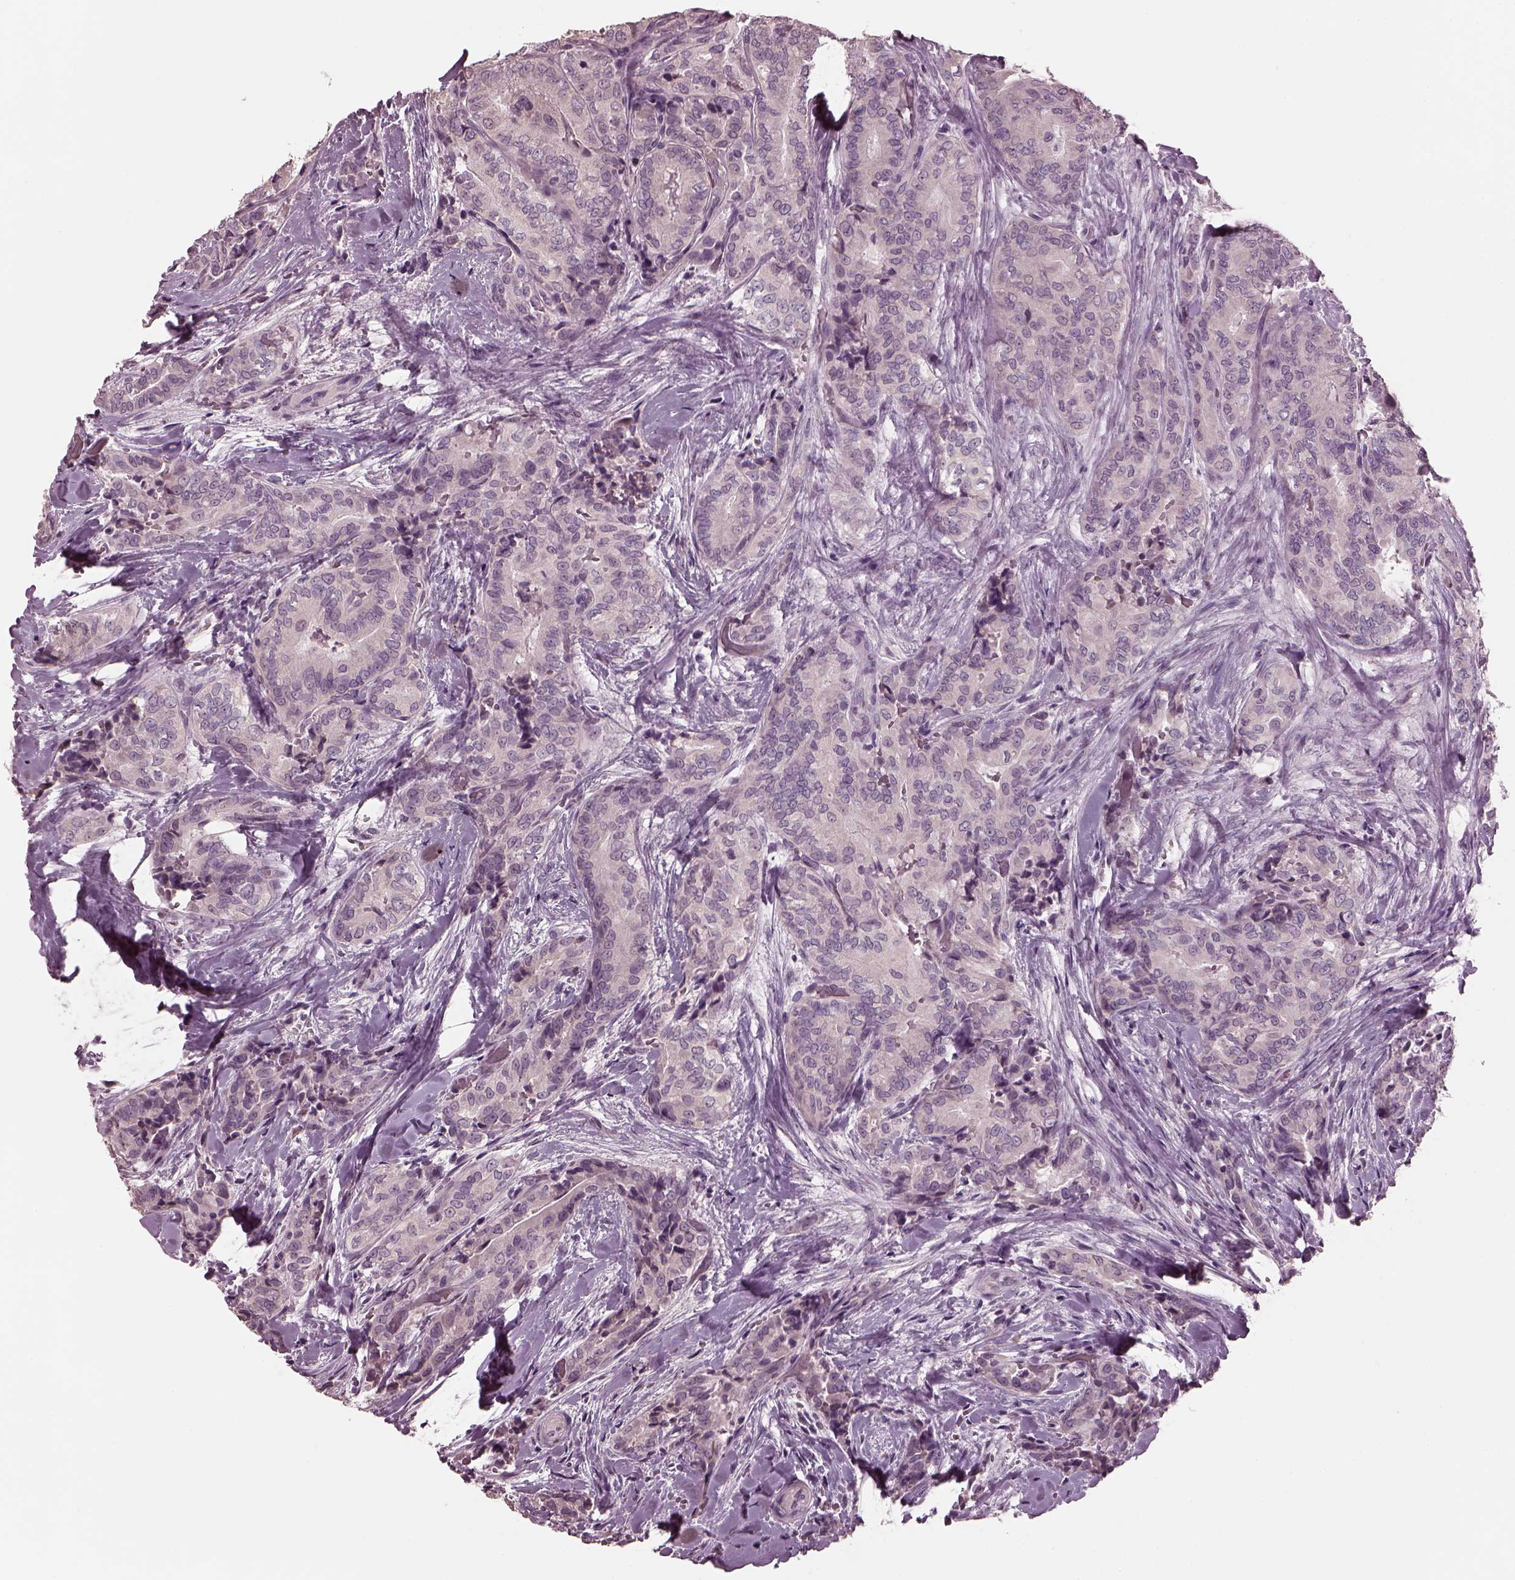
{"staining": {"intensity": "negative", "quantity": "none", "location": "none"}, "tissue": "thyroid cancer", "cell_type": "Tumor cells", "image_type": "cancer", "snomed": [{"axis": "morphology", "description": "Papillary adenocarcinoma, NOS"}, {"axis": "topography", "description": "Thyroid gland"}], "caption": "High magnification brightfield microscopy of thyroid cancer stained with DAB (brown) and counterstained with hematoxylin (blue): tumor cells show no significant expression.", "gene": "RCVRN", "patient": {"sex": "male", "age": 61}}